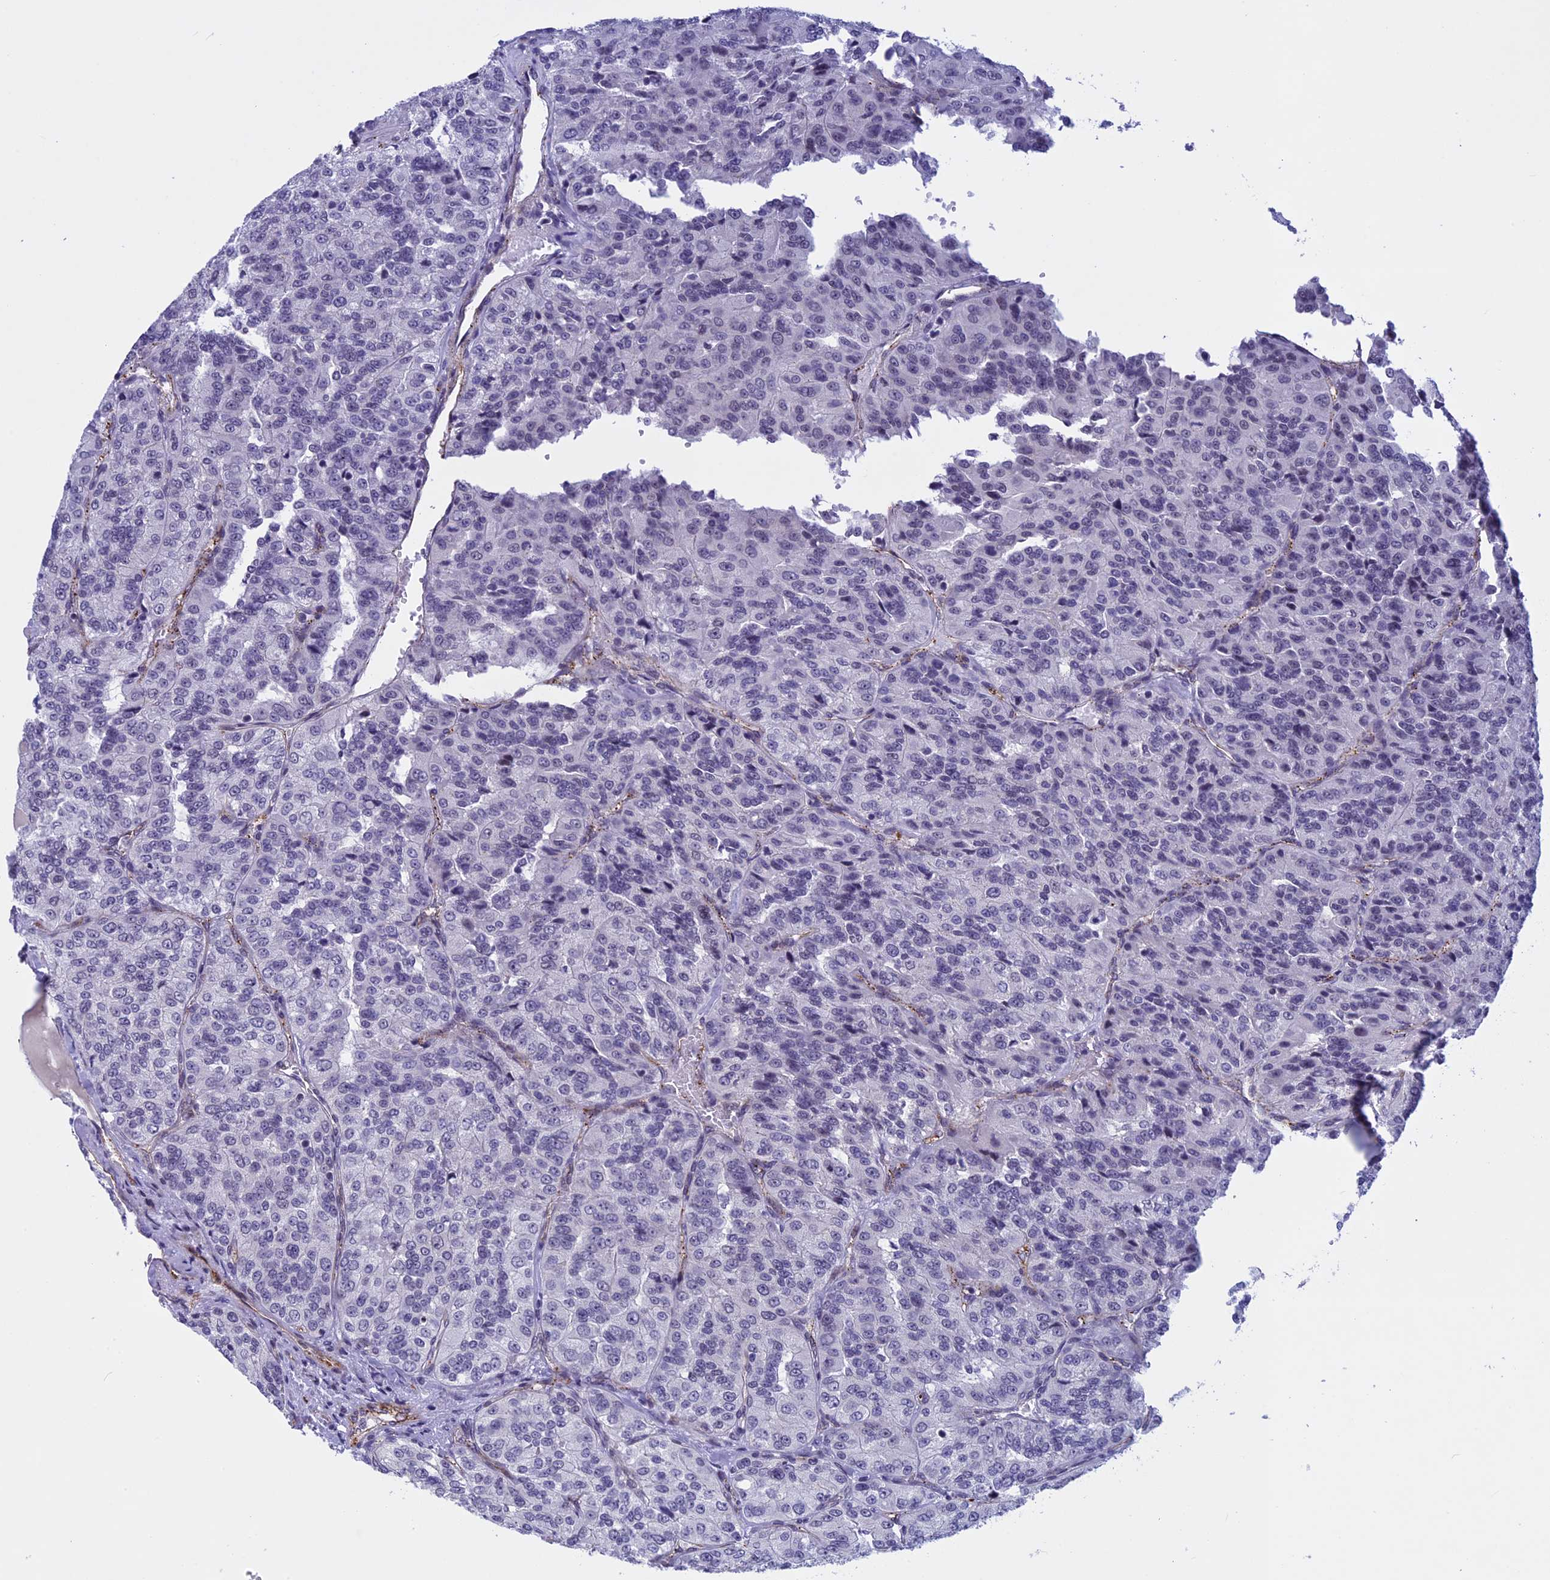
{"staining": {"intensity": "negative", "quantity": "none", "location": "none"}, "tissue": "renal cancer", "cell_type": "Tumor cells", "image_type": "cancer", "snomed": [{"axis": "morphology", "description": "Adenocarcinoma, NOS"}, {"axis": "topography", "description": "Kidney"}], "caption": "DAB (3,3'-diaminobenzidine) immunohistochemical staining of human renal cancer (adenocarcinoma) demonstrates no significant staining in tumor cells.", "gene": "NIPBL", "patient": {"sex": "female", "age": 63}}